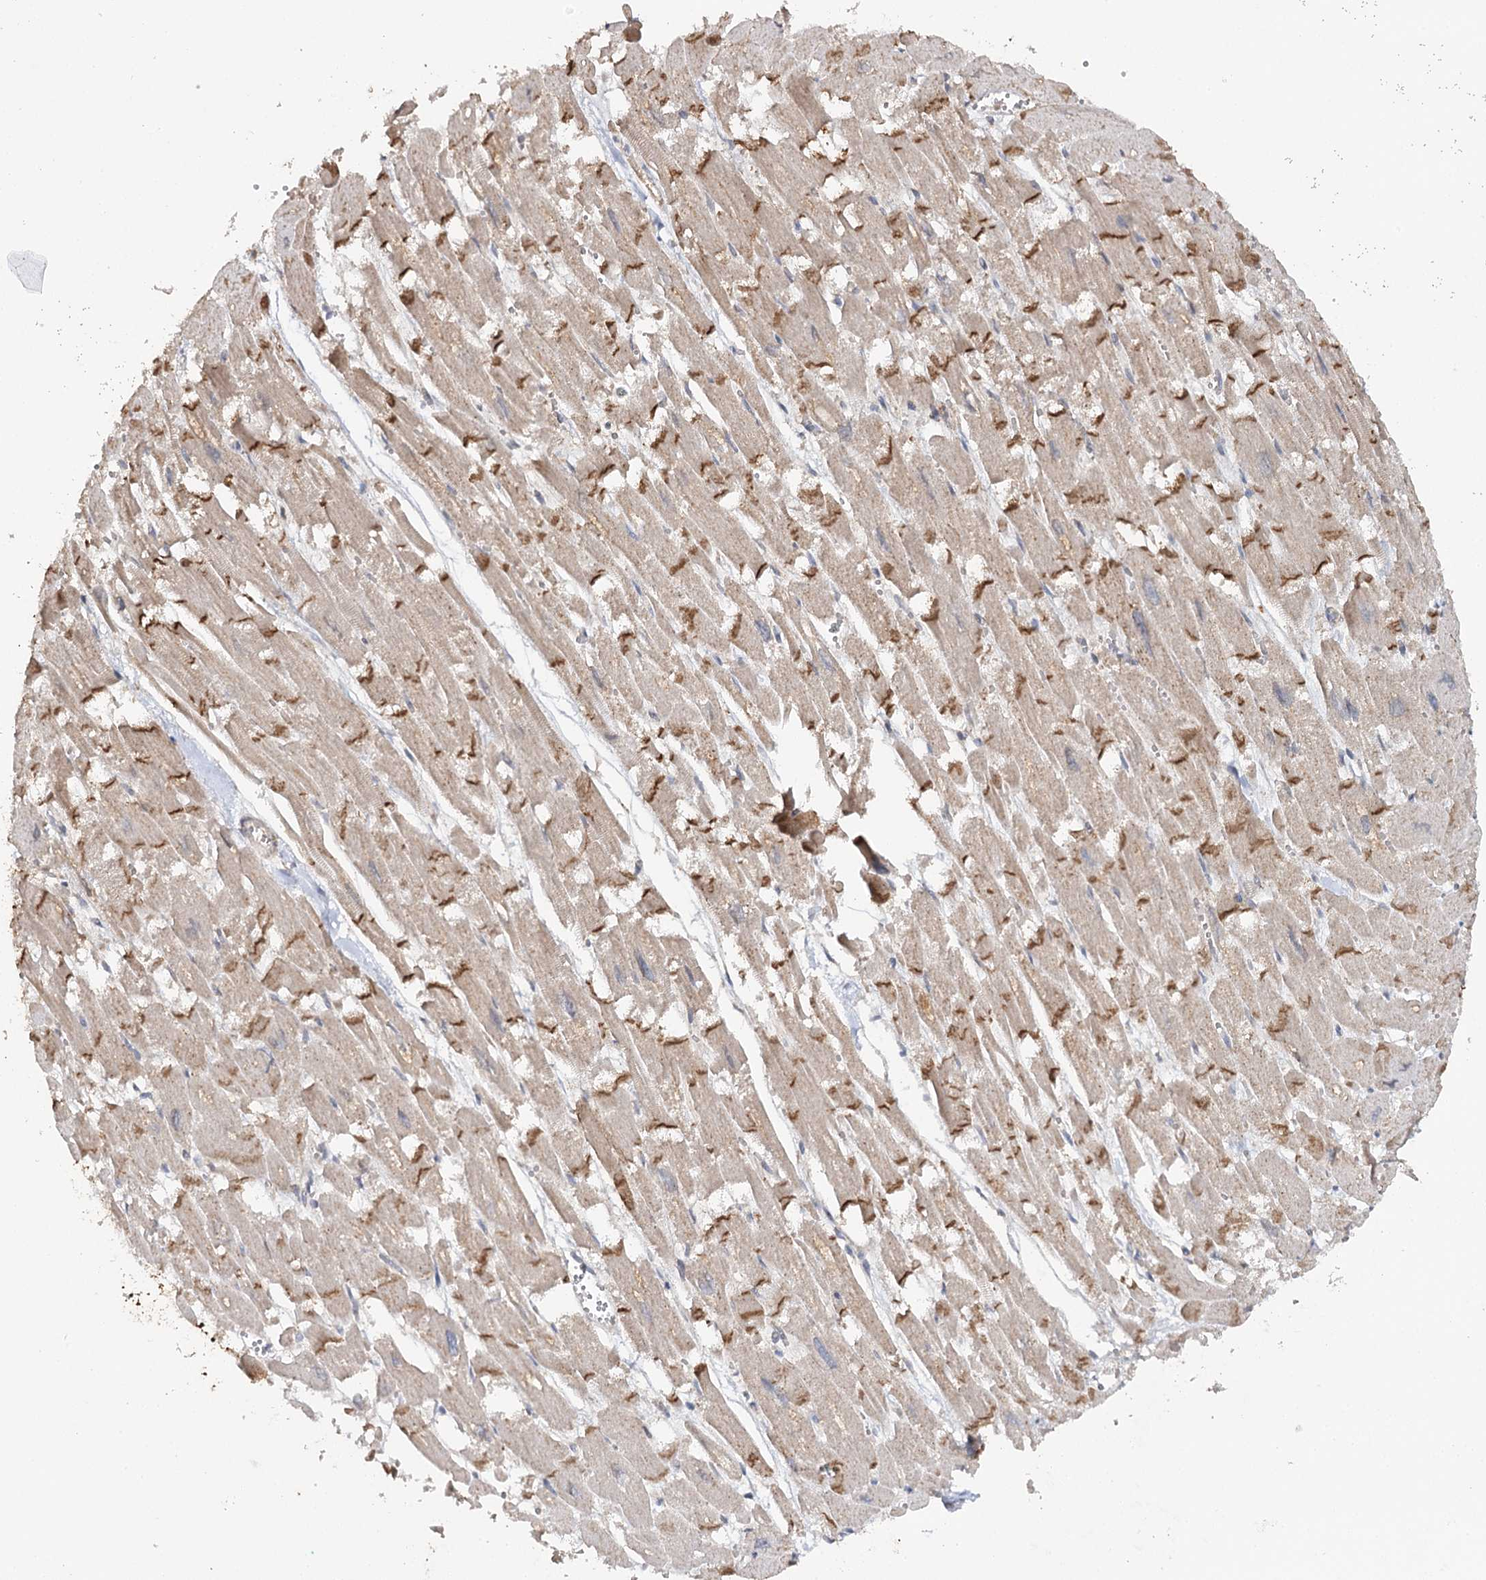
{"staining": {"intensity": "moderate", "quantity": "25%-75%", "location": "cytoplasmic/membranous"}, "tissue": "heart muscle", "cell_type": "Cardiomyocytes", "image_type": "normal", "snomed": [{"axis": "morphology", "description": "Normal tissue, NOS"}, {"axis": "topography", "description": "Heart"}], "caption": "Protein expression analysis of unremarkable heart muscle exhibits moderate cytoplasmic/membranous positivity in about 25%-75% of cardiomyocytes. (DAB (3,3'-diaminobenzidine) = brown stain, brightfield microscopy at high magnification).", "gene": "ZNRF3", "patient": {"sex": "male", "age": 54}}